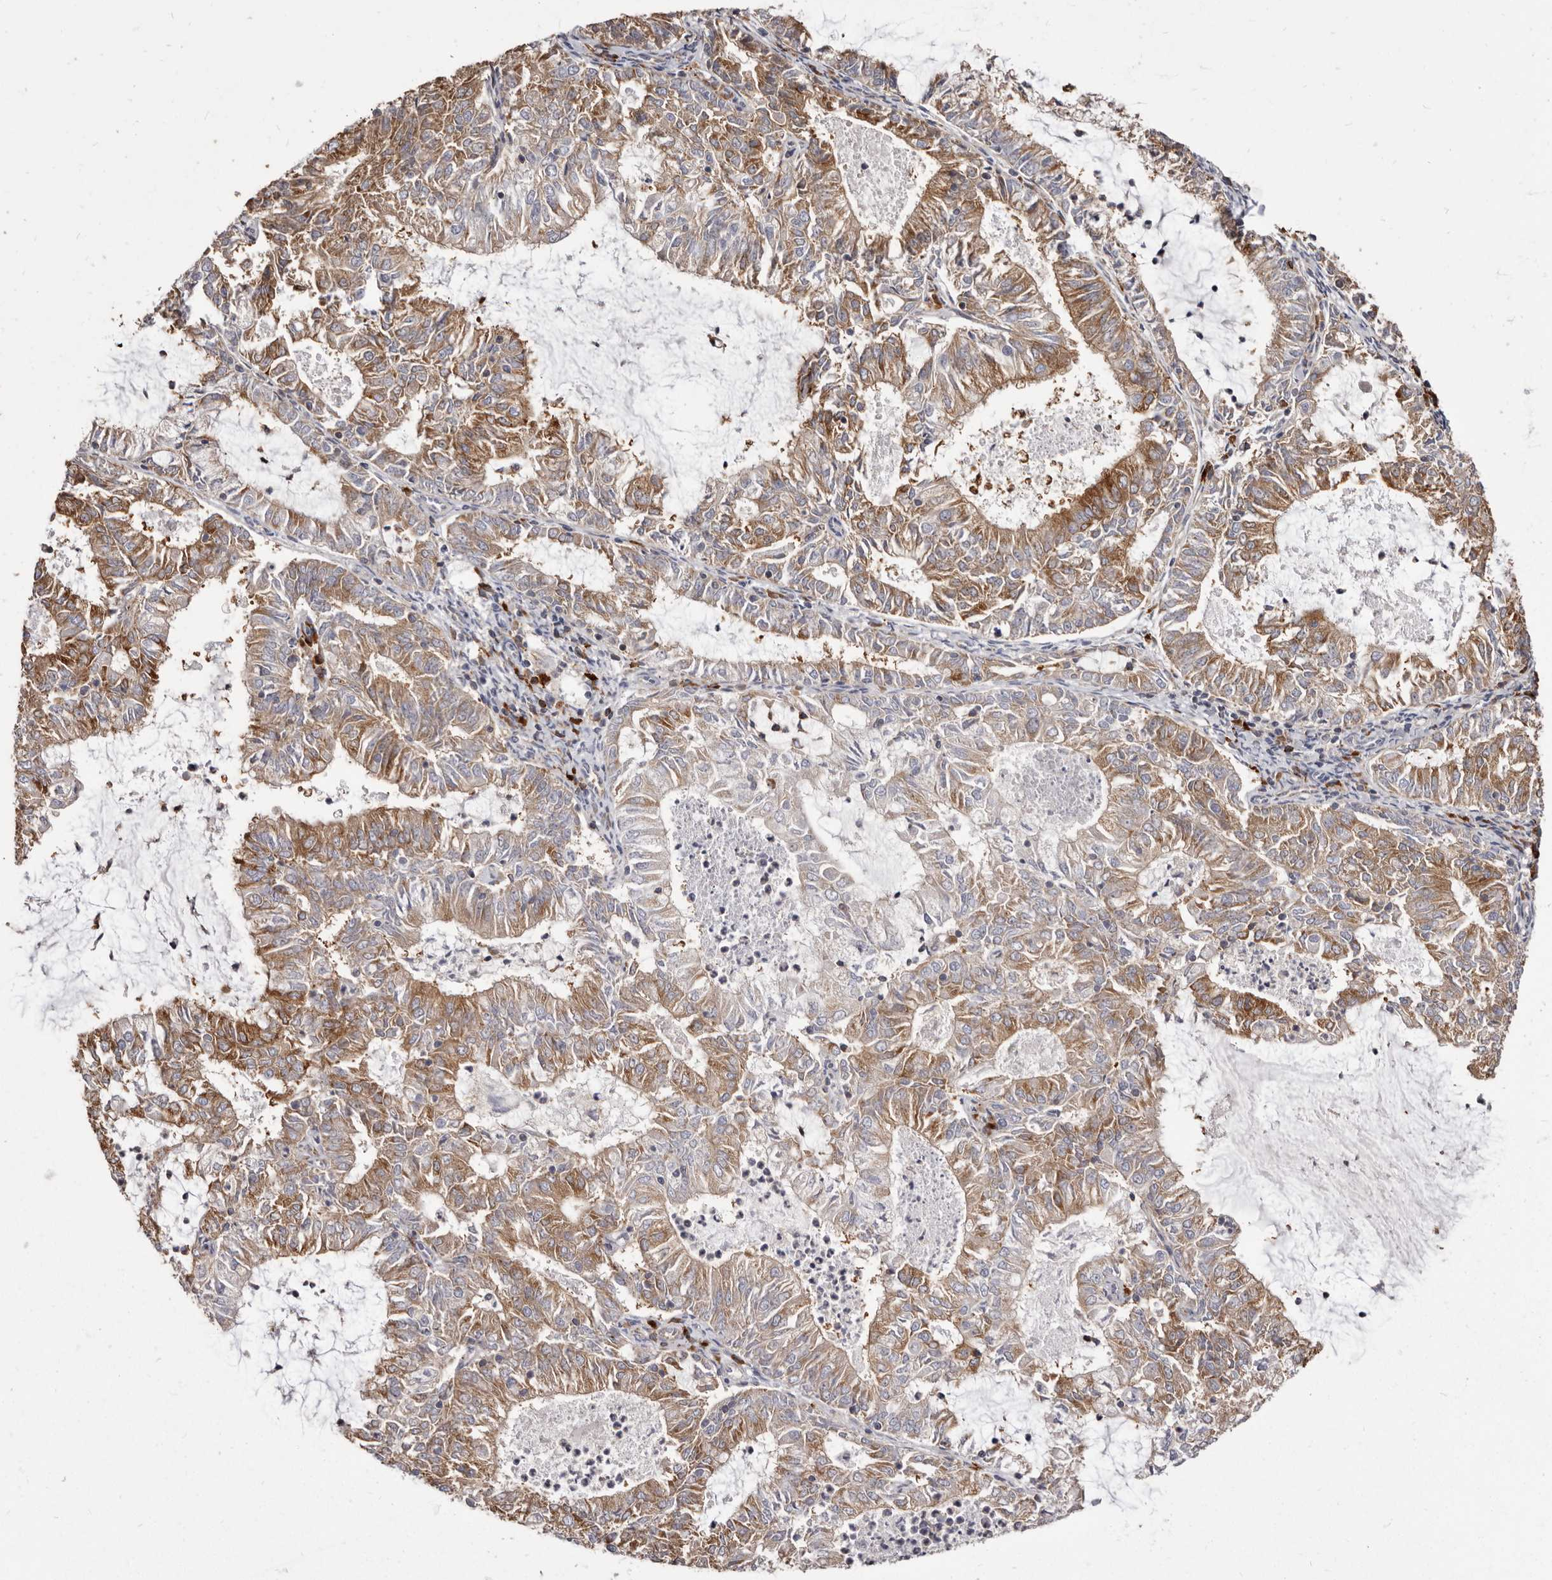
{"staining": {"intensity": "moderate", "quantity": ">75%", "location": "cytoplasmic/membranous"}, "tissue": "endometrial cancer", "cell_type": "Tumor cells", "image_type": "cancer", "snomed": [{"axis": "morphology", "description": "Adenocarcinoma, NOS"}, {"axis": "topography", "description": "Endometrium"}], "caption": "A photomicrograph of human endometrial cancer stained for a protein displays moderate cytoplasmic/membranous brown staining in tumor cells.", "gene": "TPD52", "patient": {"sex": "female", "age": 57}}